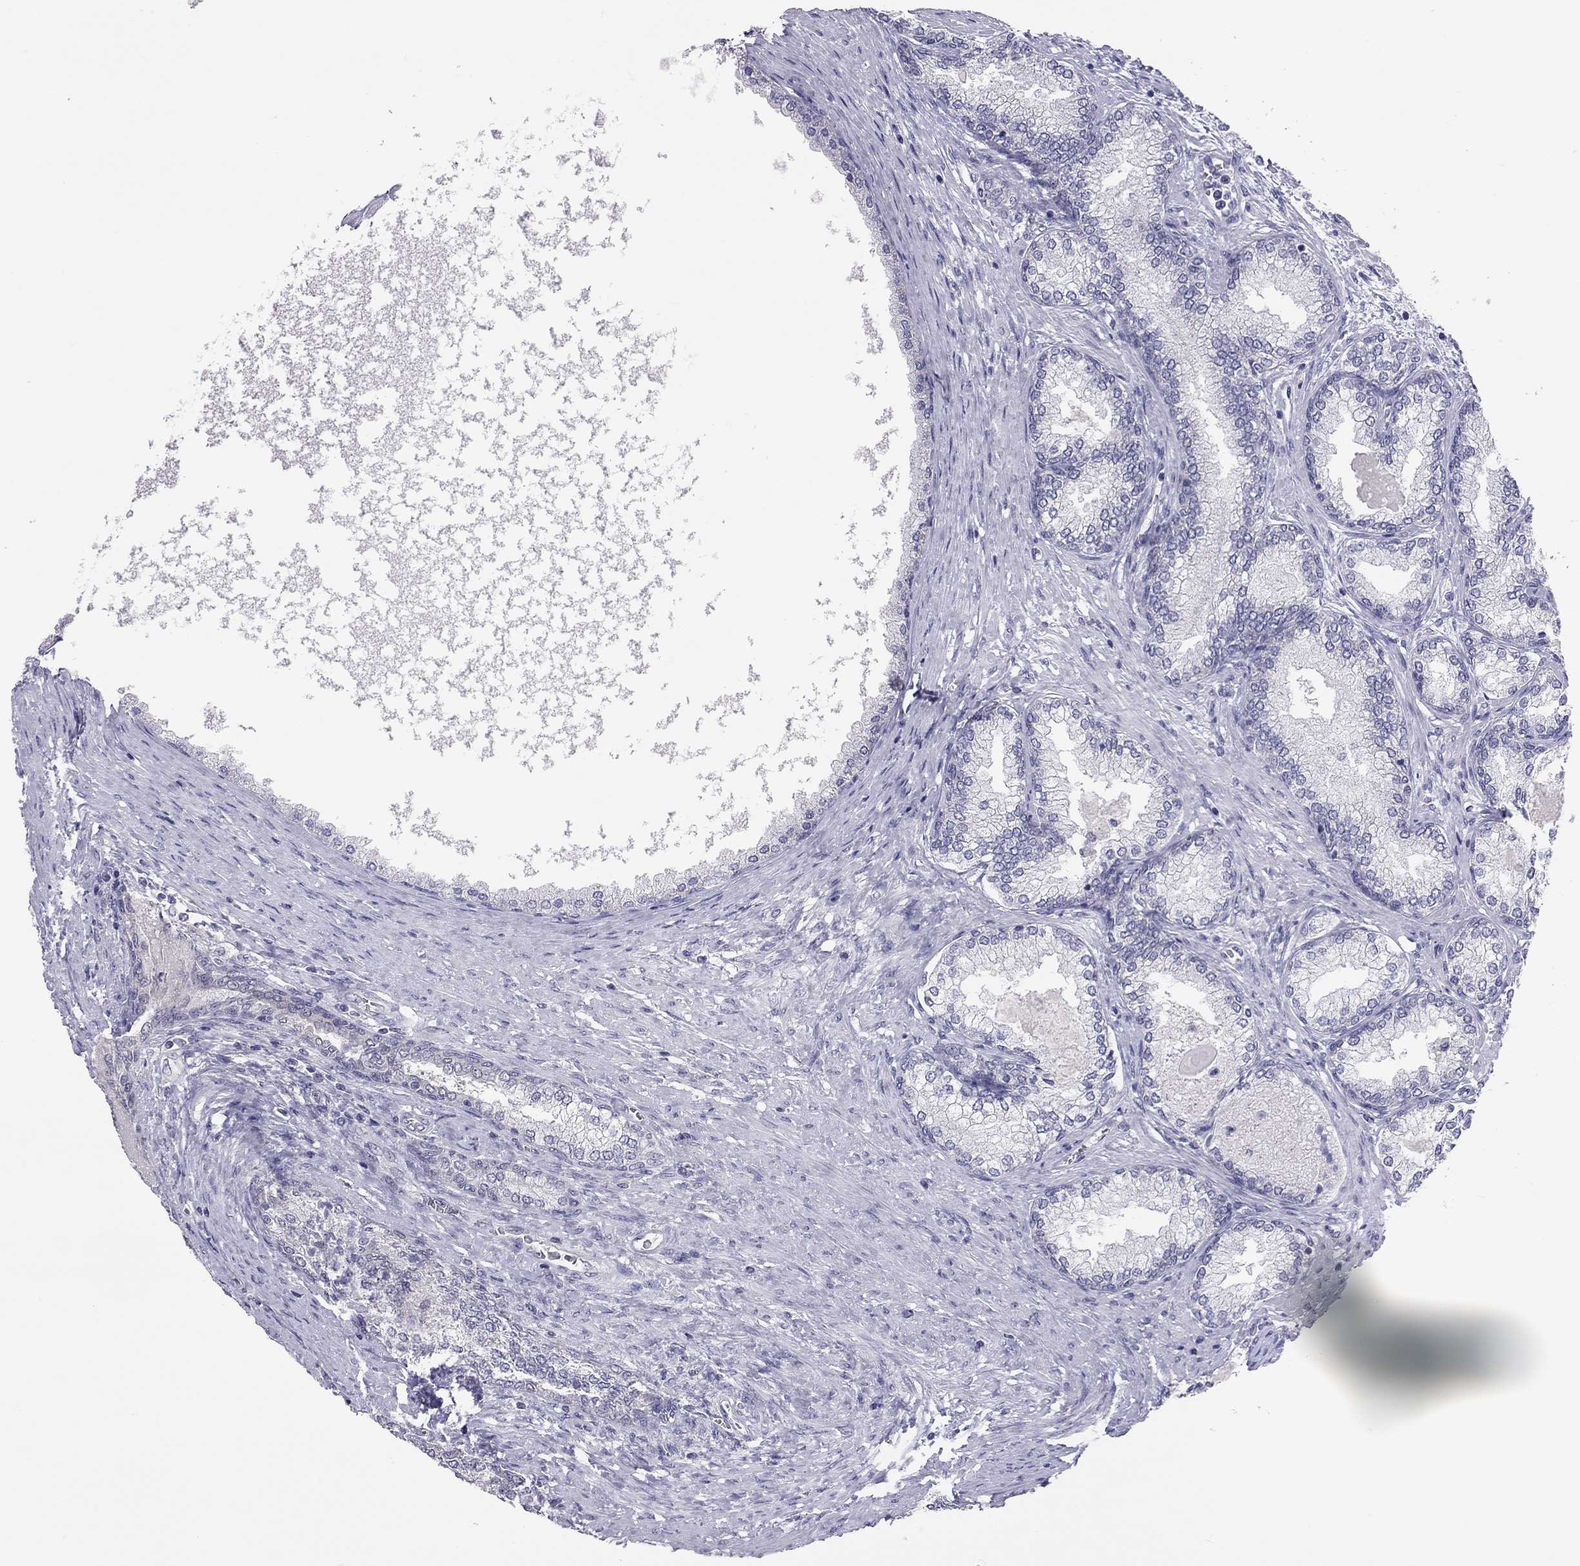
{"staining": {"intensity": "weak", "quantity": "<25%", "location": "cytoplasmic/membranous"}, "tissue": "prostate", "cell_type": "Glandular cells", "image_type": "normal", "snomed": [{"axis": "morphology", "description": "Normal tissue, NOS"}, {"axis": "topography", "description": "Prostate"}], "caption": "Immunohistochemistry (IHC) of normal prostate demonstrates no expression in glandular cells. The staining was performed using DAB to visualize the protein expression in brown, while the nuclei were stained in blue with hematoxylin (Magnification: 20x).", "gene": "HSF2BP", "patient": {"sex": "male", "age": 72}}